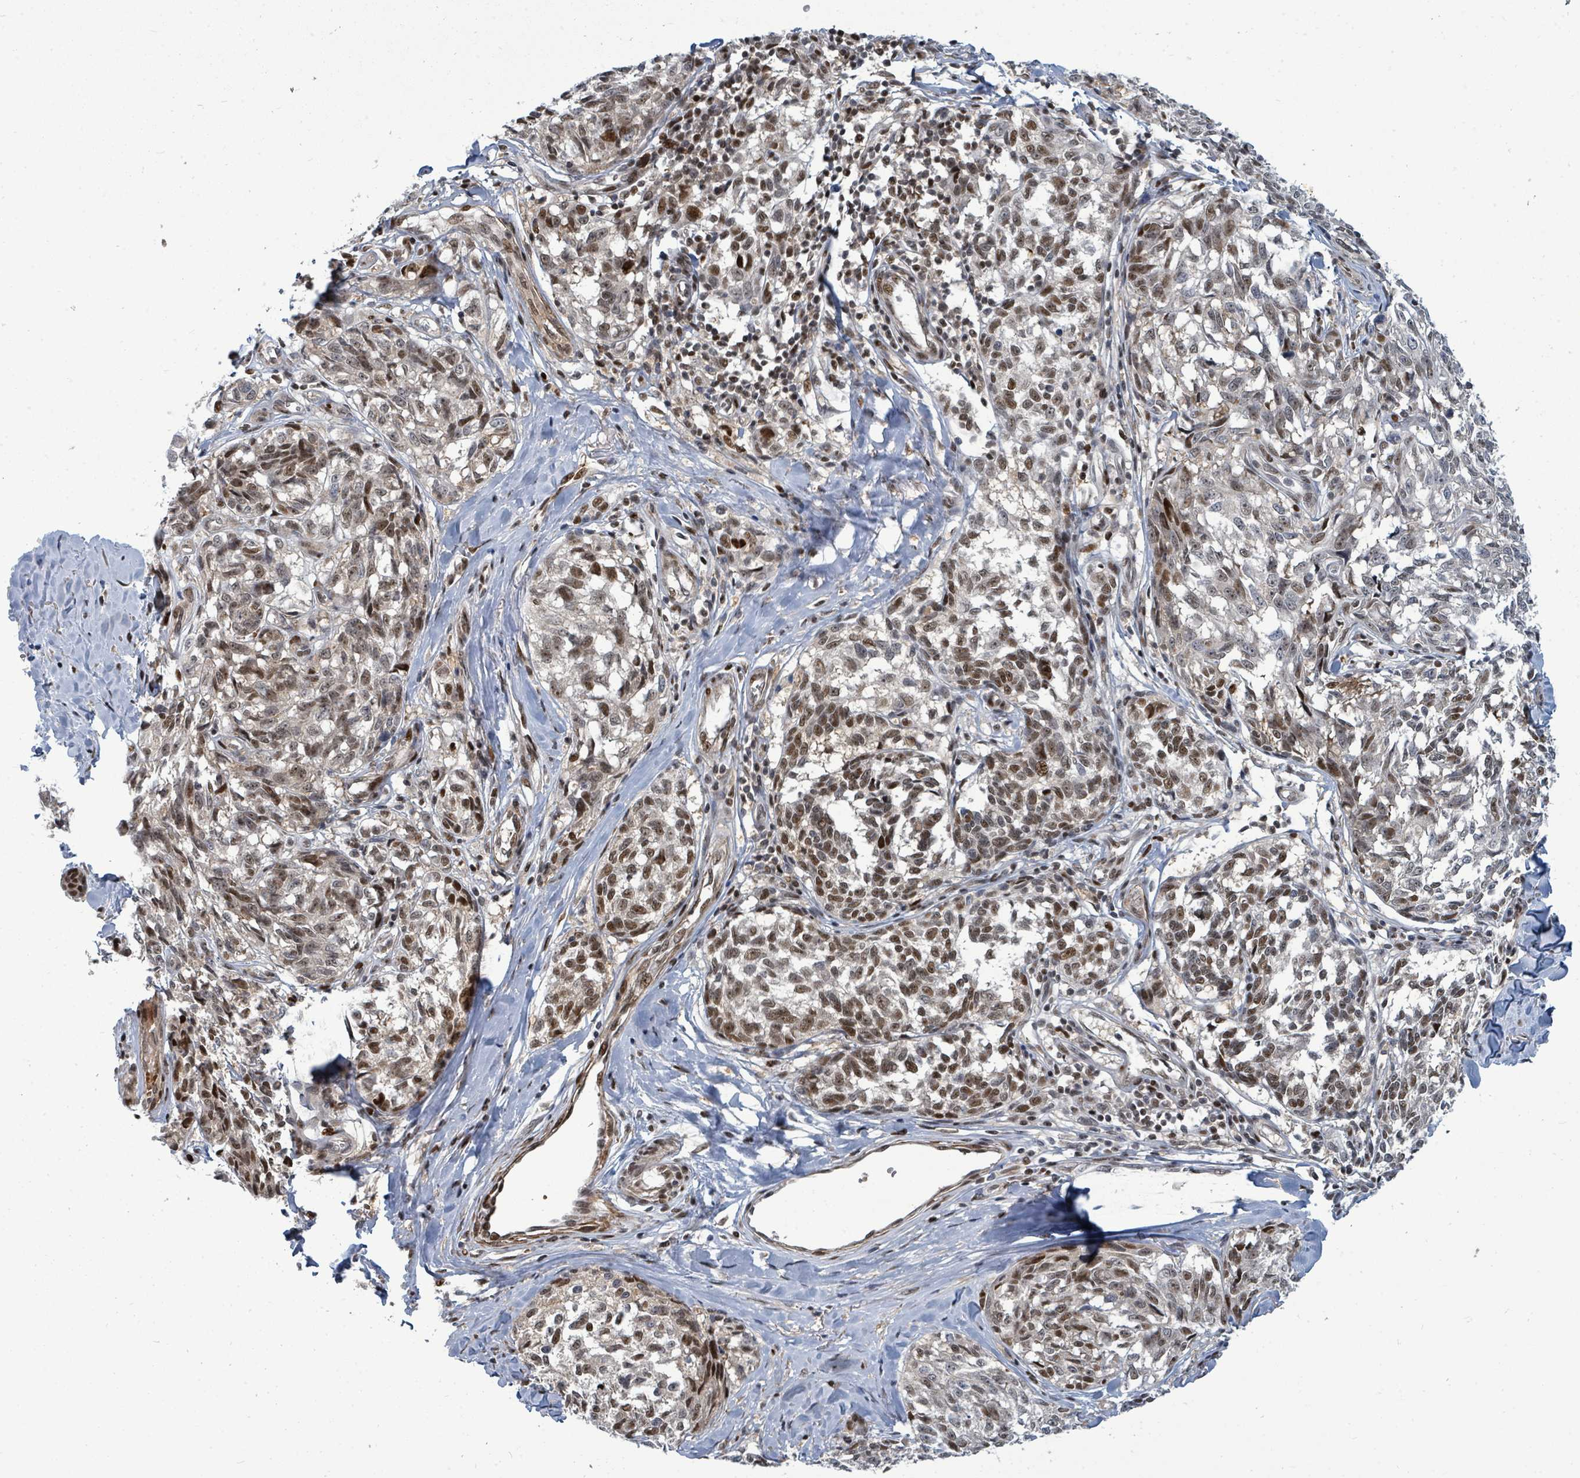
{"staining": {"intensity": "moderate", "quantity": ">75%", "location": "nuclear"}, "tissue": "melanoma", "cell_type": "Tumor cells", "image_type": "cancer", "snomed": [{"axis": "morphology", "description": "Normal tissue, NOS"}, {"axis": "morphology", "description": "Malignant melanoma, NOS"}, {"axis": "topography", "description": "Skin"}], "caption": "Malignant melanoma was stained to show a protein in brown. There is medium levels of moderate nuclear positivity in approximately >75% of tumor cells.", "gene": "TRDMT1", "patient": {"sex": "female", "age": 64}}